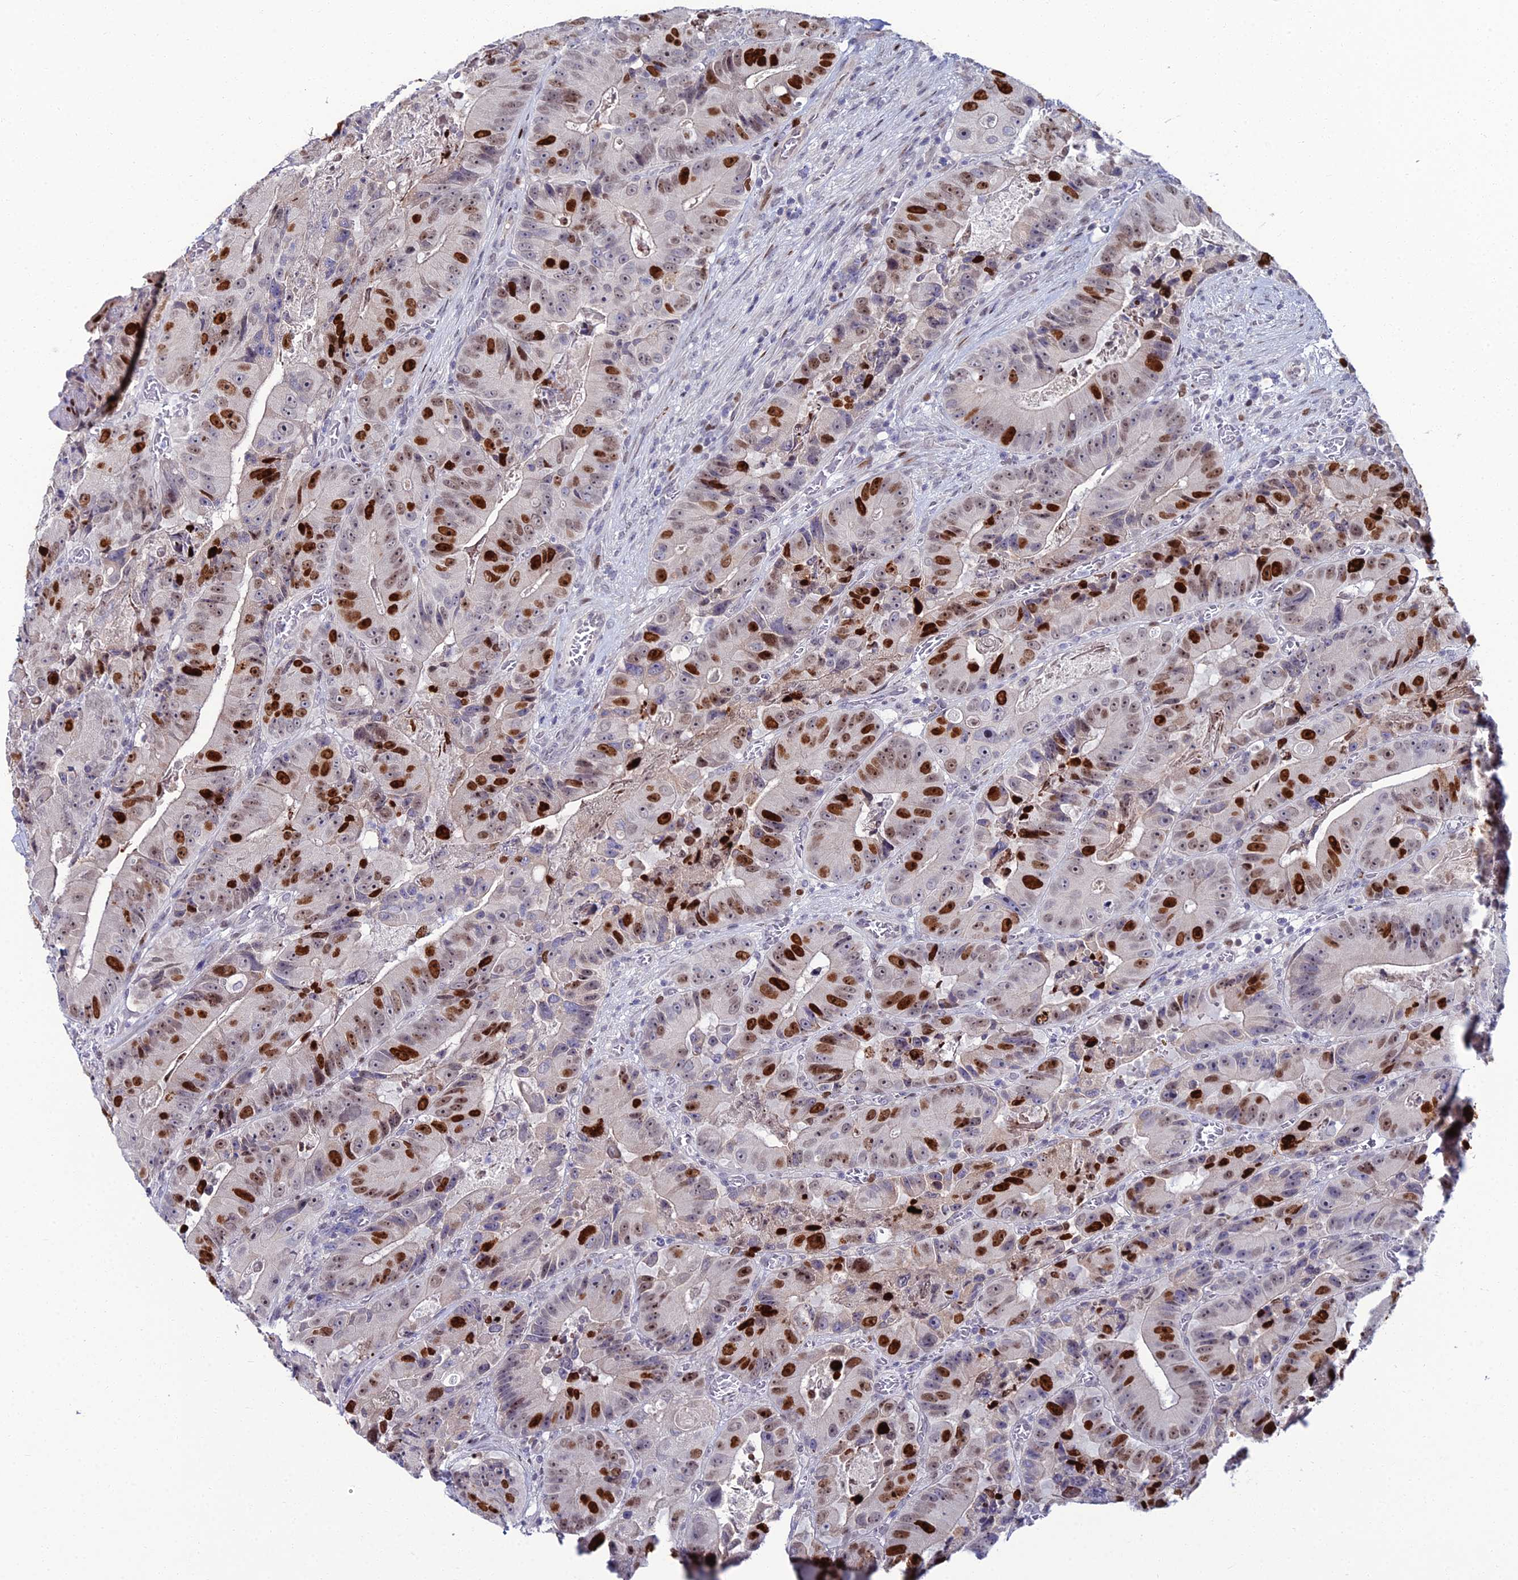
{"staining": {"intensity": "strong", "quantity": "25%-75%", "location": "nuclear"}, "tissue": "colorectal cancer", "cell_type": "Tumor cells", "image_type": "cancer", "snomed": [{"axis": "morphology", "description": "Adenocarcinoma, NOS"}, {"axis": "topography", "description": "Colon"}], "caption": "Protein expression analysis of adenocarcinoma (colorectal) reveals strong nuclear staining in approximately 25%-75% of tumor cells.", "gene": "TAF9B", "patient": {"sex": "female", "age": 86}}